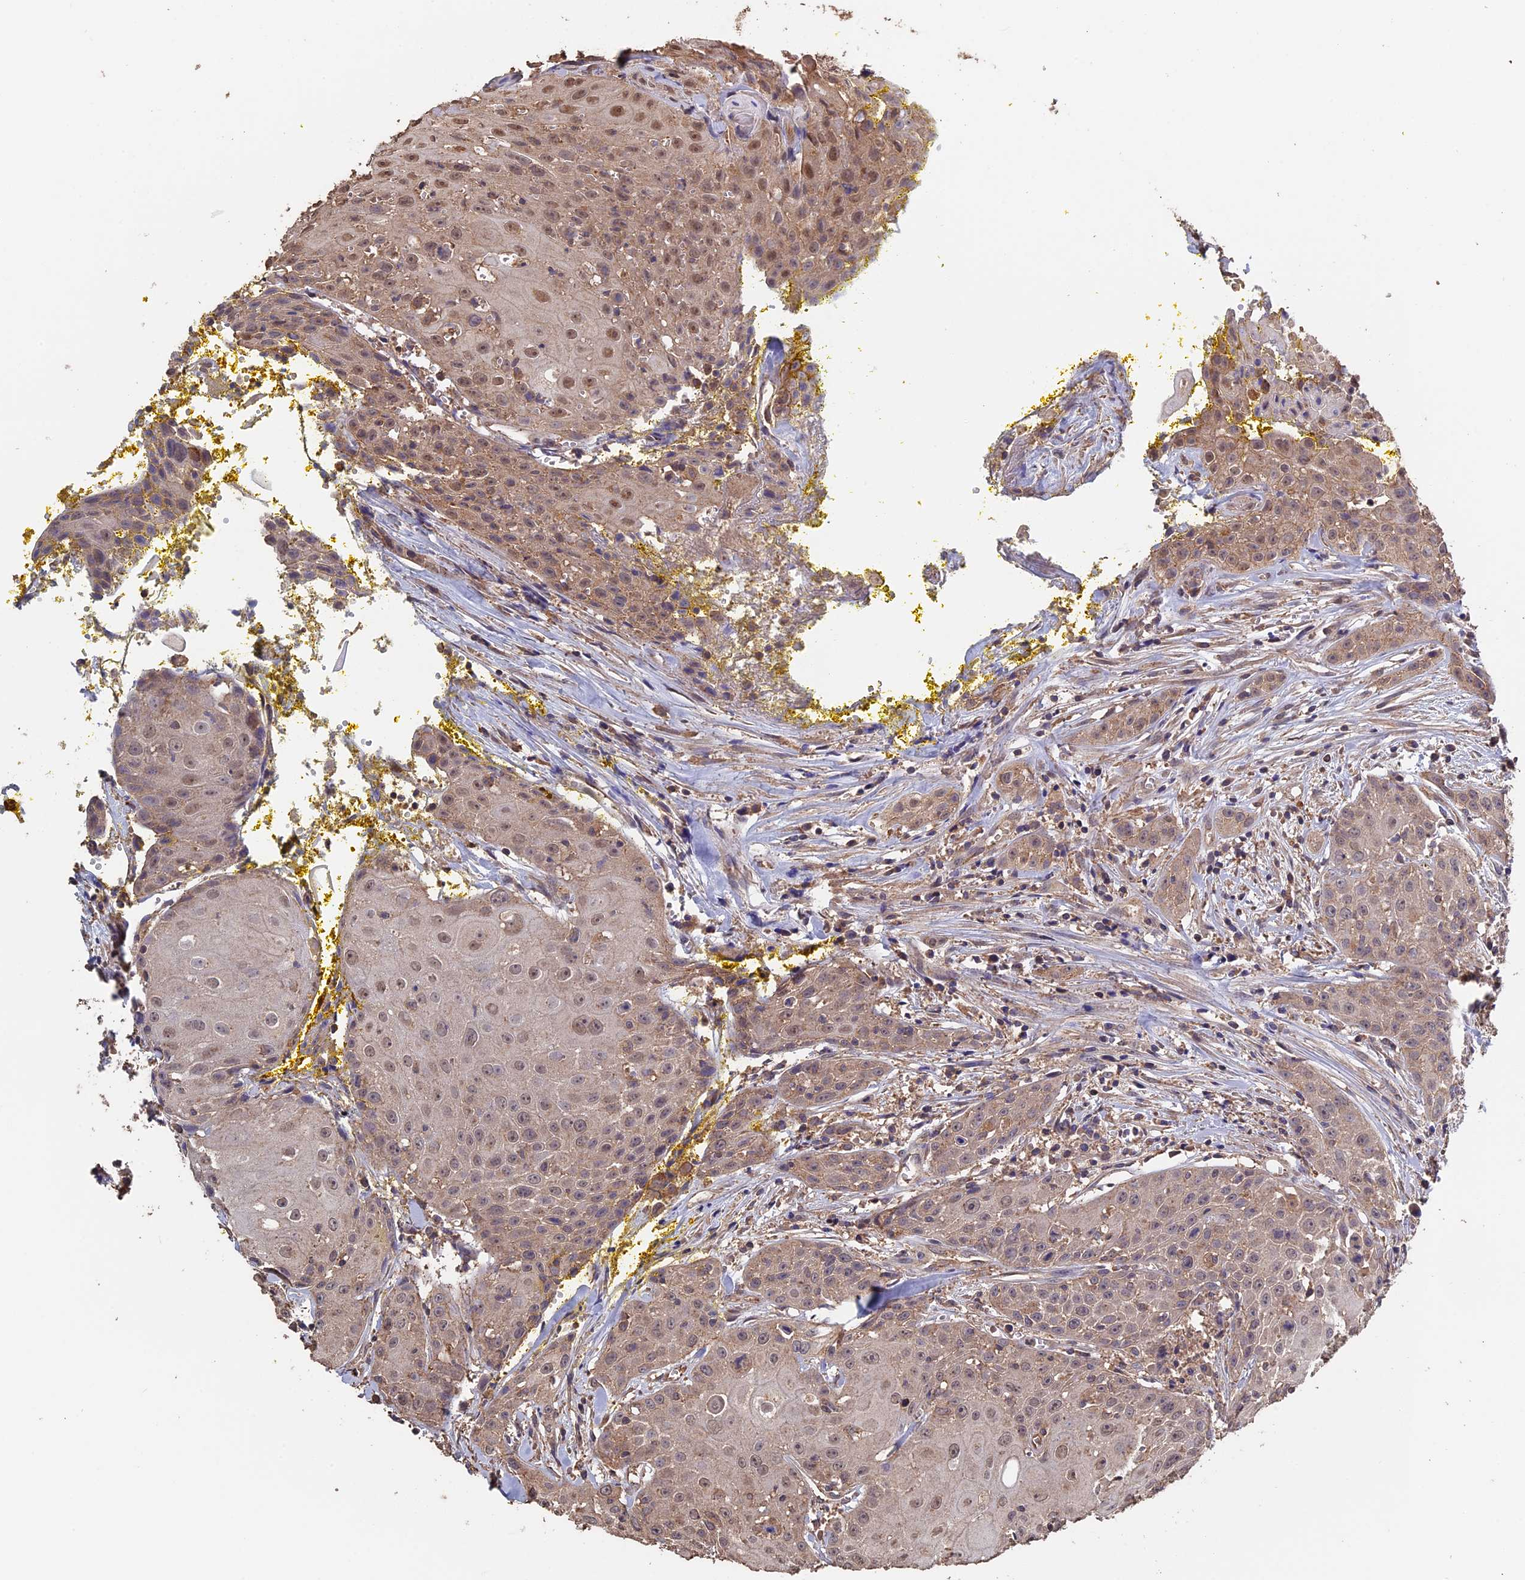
{"staining": {"intensity": "moderate", "quantity": "<25%", "location": "cytoplasmic/membranous,nuclear"}, "tissue": "head and neck cancer", "cell_type": "Tumor cells", "image_type": "cancer", "snomed": [{"axis": "morphology", "description": "Squamous cell carcinoma, NOS"}, {"axis": "topography", "description": "Oral tissue"}, {"axis": "topography", "description": "Head-Neck"}], "caption": "Immunohistochemistry staining of squamous cell carcinoma (head and neck), which reveals low levels of moderate cytoplasmic/membranous and nuclear staining in approximately <25% of tumor cells indicating moderate cytoplasmic/membranous and nuclear protein positivity. The staining was performed using DAB (3,3'-diaminobenzidine) (brown) for protein detection and nuclei were counterstained in hematoxylin (blue).", "gene": "PIGQ", "patient": {"sex": "female", "age": 82}}